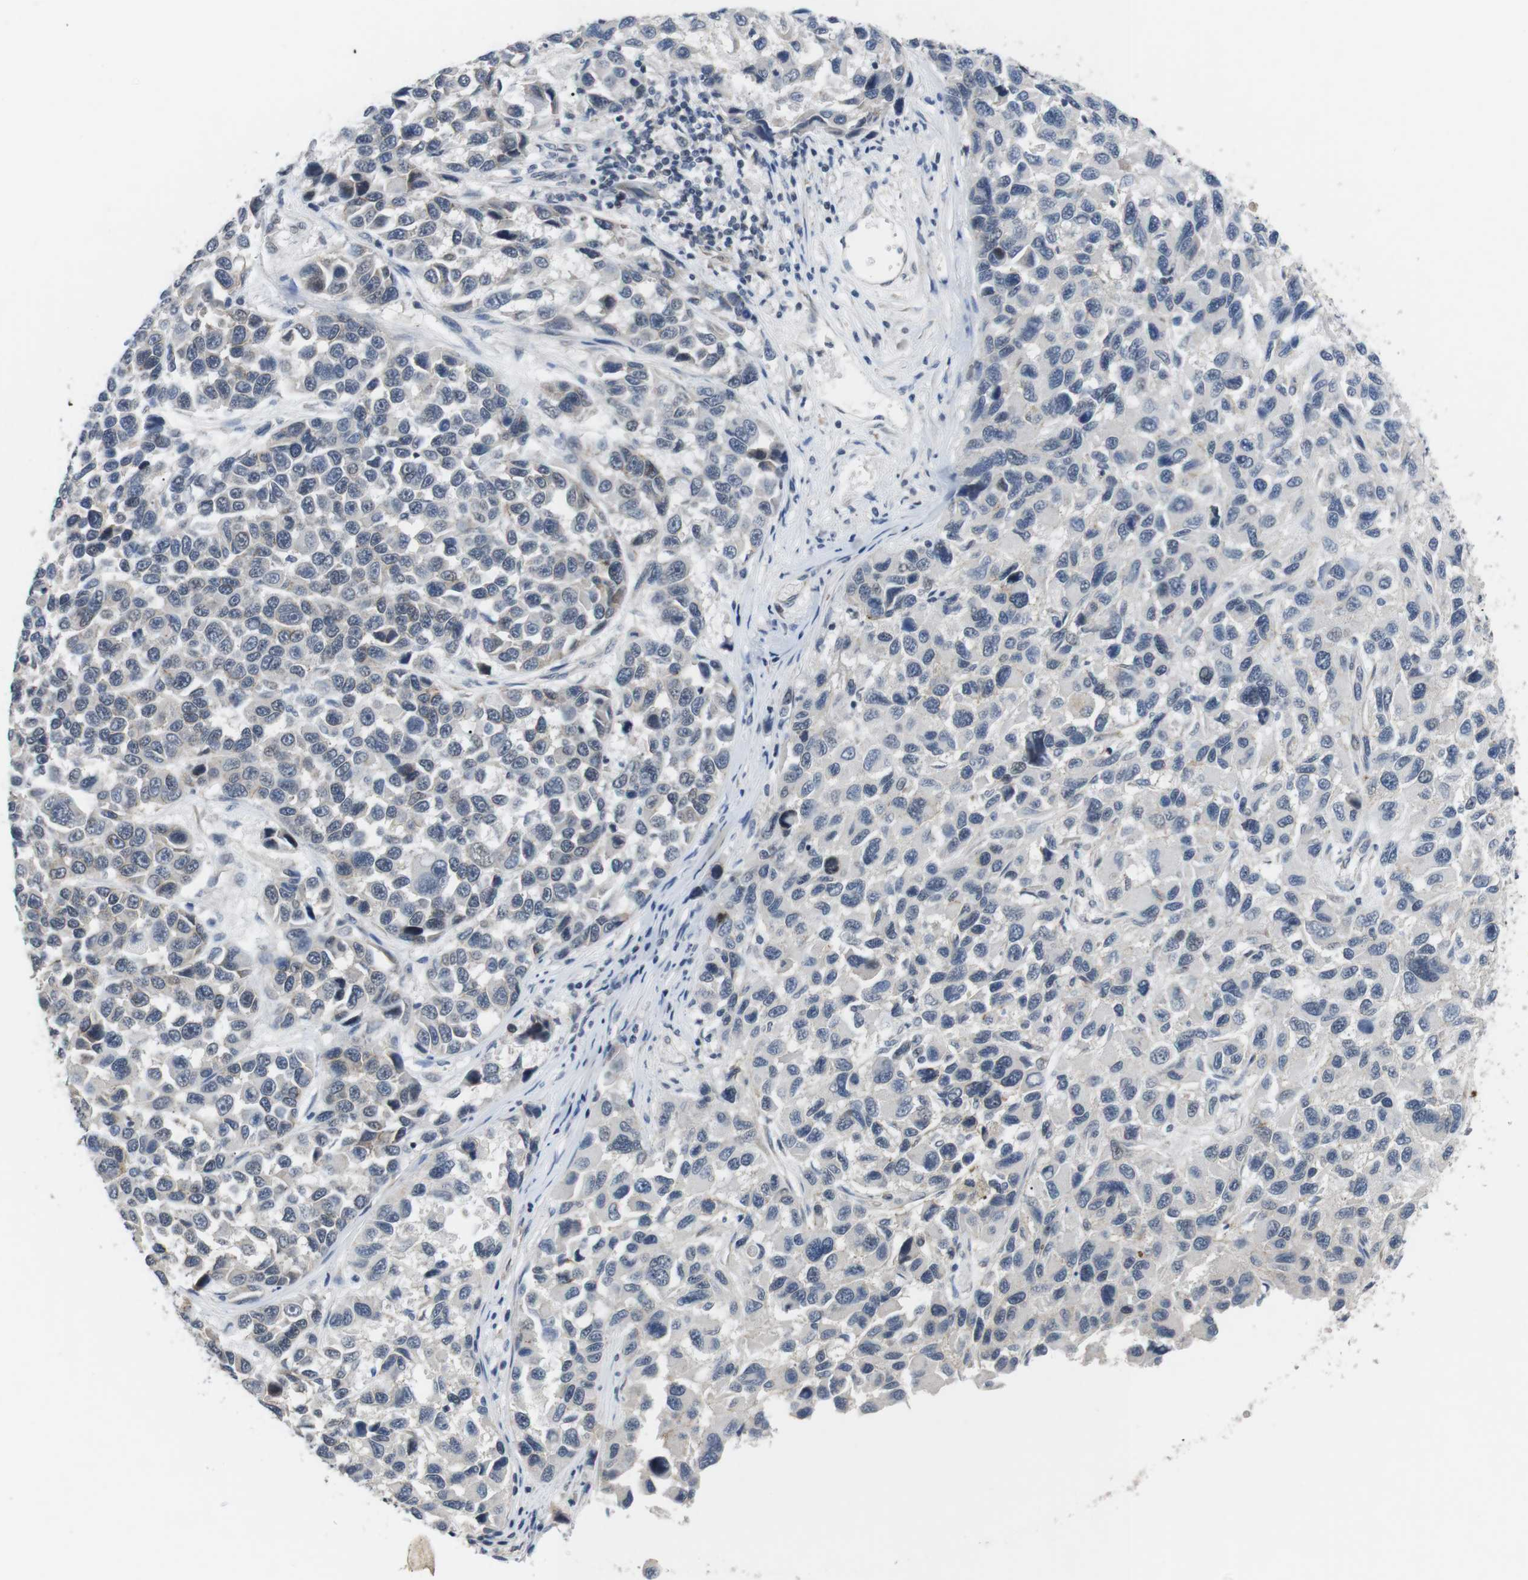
{"staining": {"intensity": "negative", "quantity": "none", "location": "none"}, "tissue": "melanoma", "cell_type": "Tumor cells", "image_type": "cancer", "snomed": [{"axis": "morphology", "description": "Malignant melanoma, NOS"}, {"axis": "topography", "description": "Skin"}], "caption": "Histopathology image shows no protein expression in tumor cells of melanoma tissue.", "gene": "NECTIN1", "patient": {"sex": "male", "age": 53}}